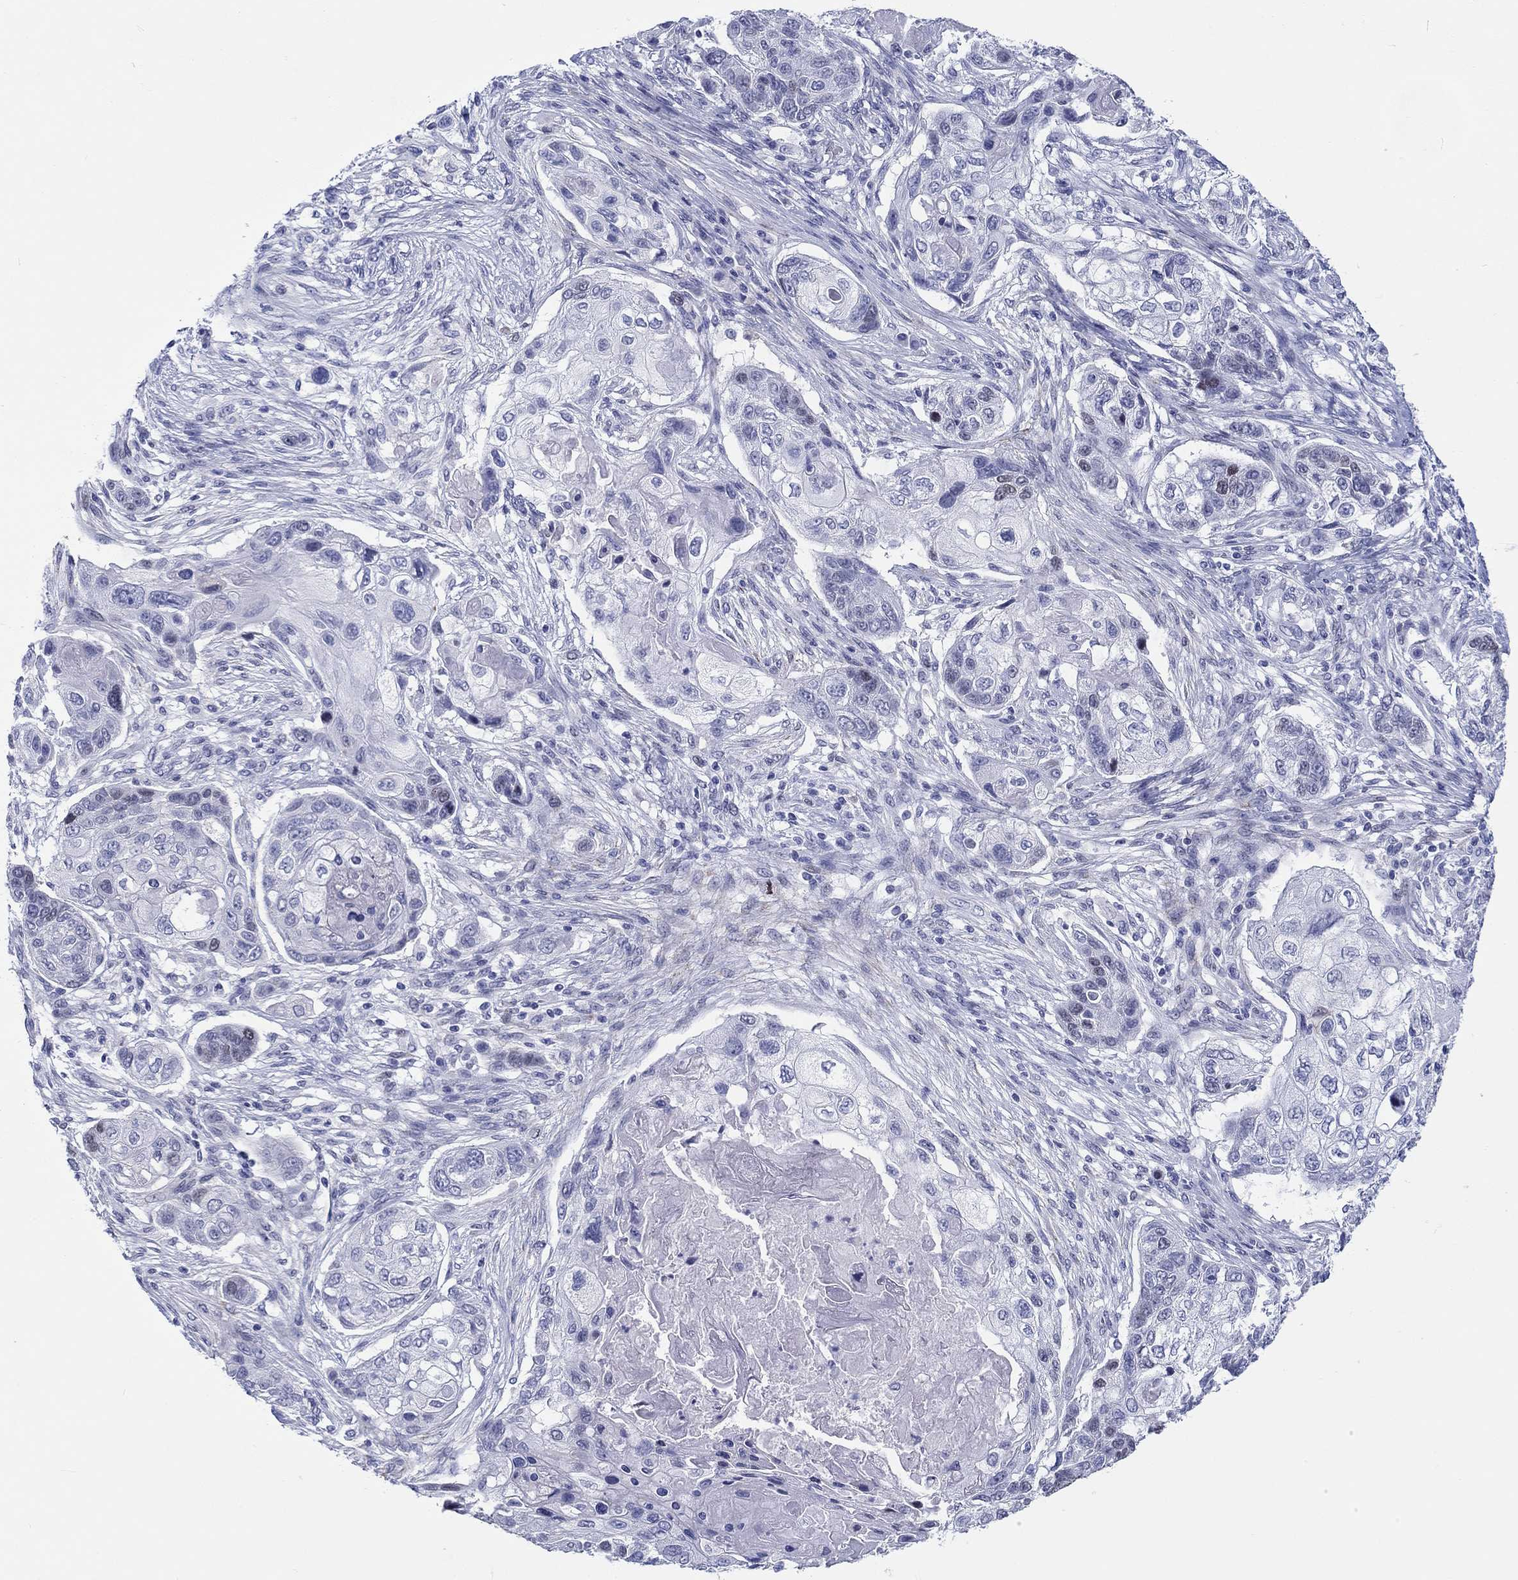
{"staining": {"intensity": "strong", "quantity": "<25%", "location": "nuclear"}, "tissue": "lung cancer", "cell_type": "Tumor cells", "image_type": "cancer", "snomed": [{"axis": "morphology", "description": "Normal tissue, NOS"}, {"axis": "morphology", "description": "Squamous cell carcinoma, NOS"}, {"axis": "topography", "description": "Bronchus"}, {"axis": "topography", "description": "Lung"}], "caption": "An image showing strong nuclear positivity in about <25% of tumor cells in lung cancer (squamous cell carcinoma), as visualized by brown immunohistochemical staining.", "gene": "H1-1", "patient": {"sex": "male", "age": 69}}